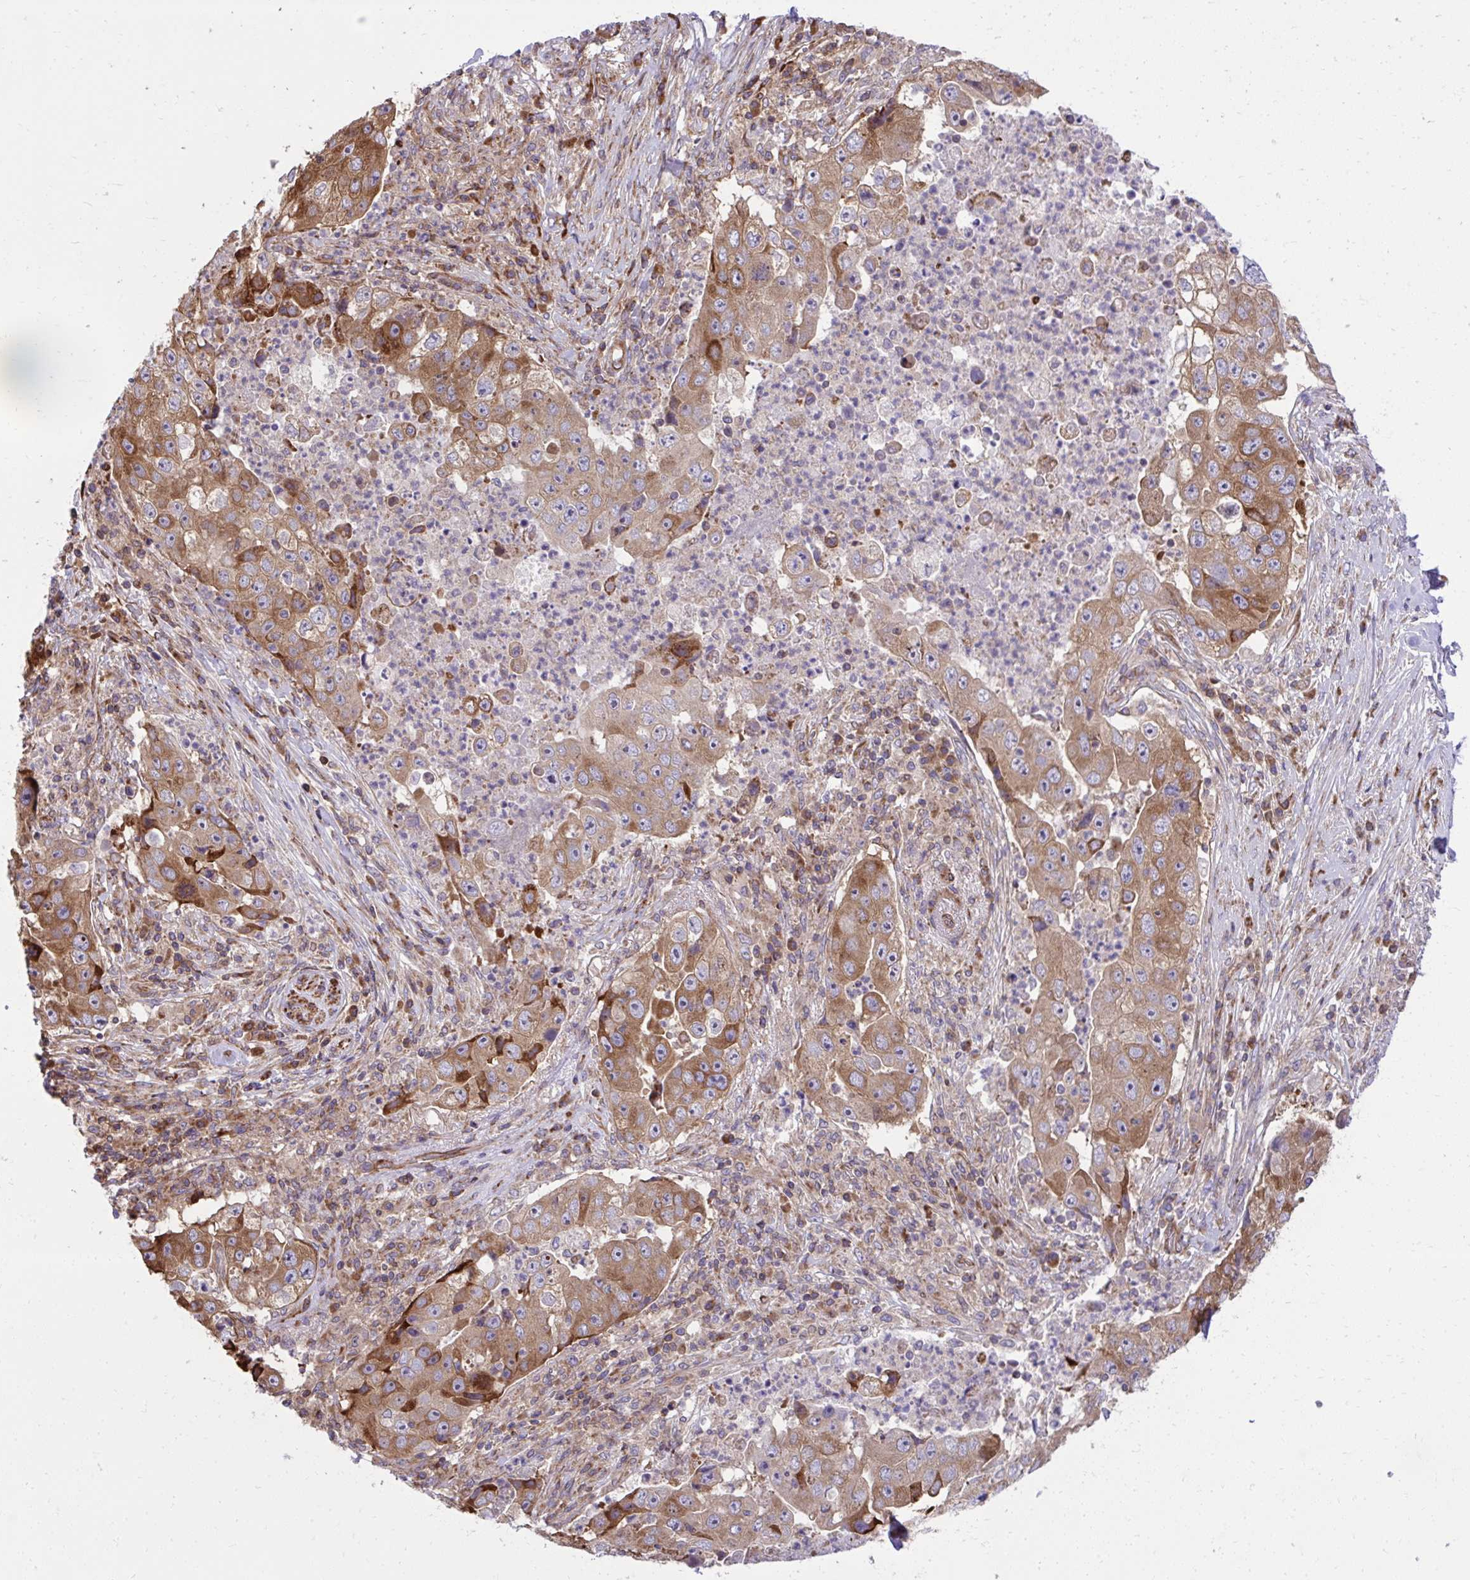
{"staining": {"intensity": "moderate", "quantity": ">75%", "location": "cytoplasmic/membranous"}, "tissue": "lung cancer", "cell_type": "Tumor cells", "image_type": "cancer", "snomed": [{"axis": "morphology", "description": "Squamous cell carcinoma, NOS"}, {"axis": "topography", "description": "Lung"}], "caption": "A brown stain labels moderate cytoplasmic/membranous positivity of a protein in squamous cell carcinoma (lung) tumor cells.", "gene": "NMNAT3", "patient": {"sex": "male", "age": 64}}